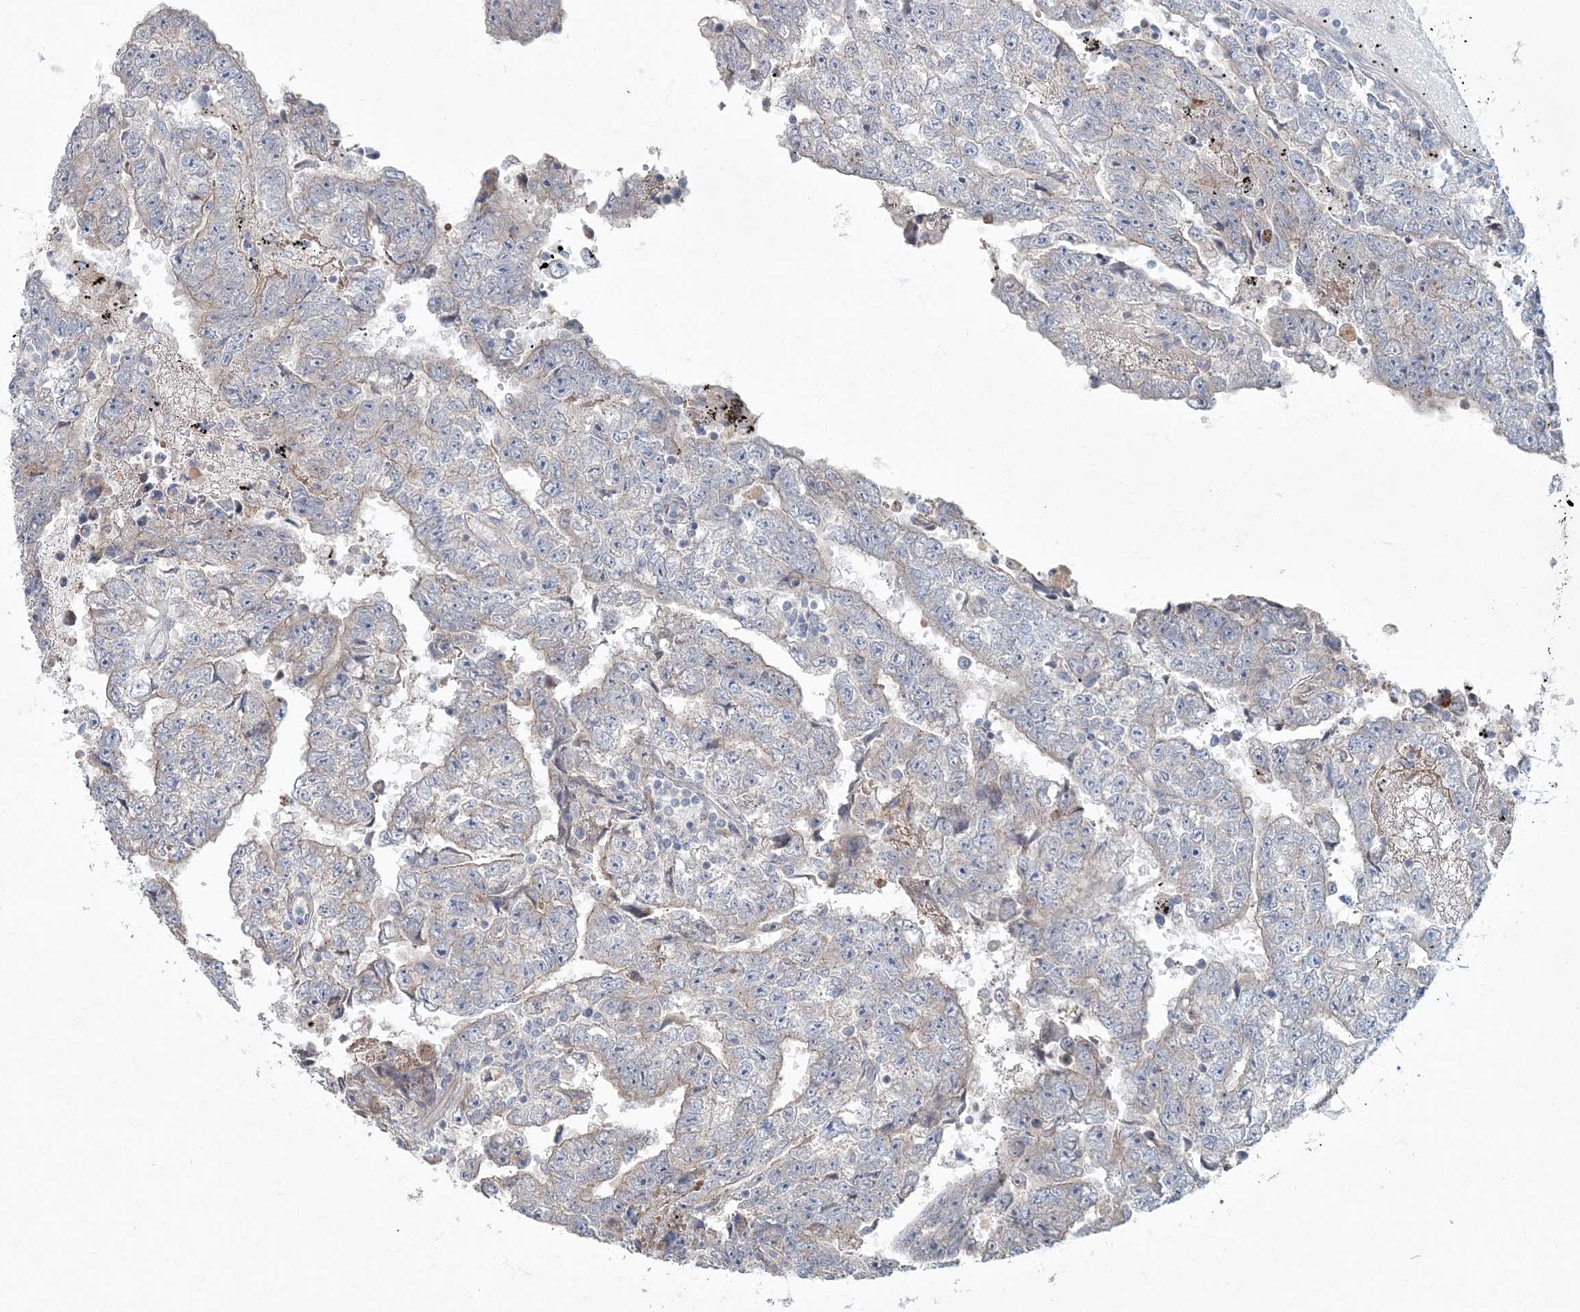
{"staining": {"intensity": "negative", "quantity": "none", "location": "none"}, "tissue": "testis cancer", "cell_type": "Tumor cells", "image_type": "cancer", "snomed": [{"axis": "morphology", "description": "Carcinoma, Embryonal, NOS"}, {"axis": "topography", "description": "Testis"}], "caption": "High power microscopy photomicrograph of an immunohistochemistry (IHC) micrograph of testis cancer, revealing no significant expression in tumor cells.", "gene": "ARHGEF38", "patient": {"sex": "male", "age": 25}}